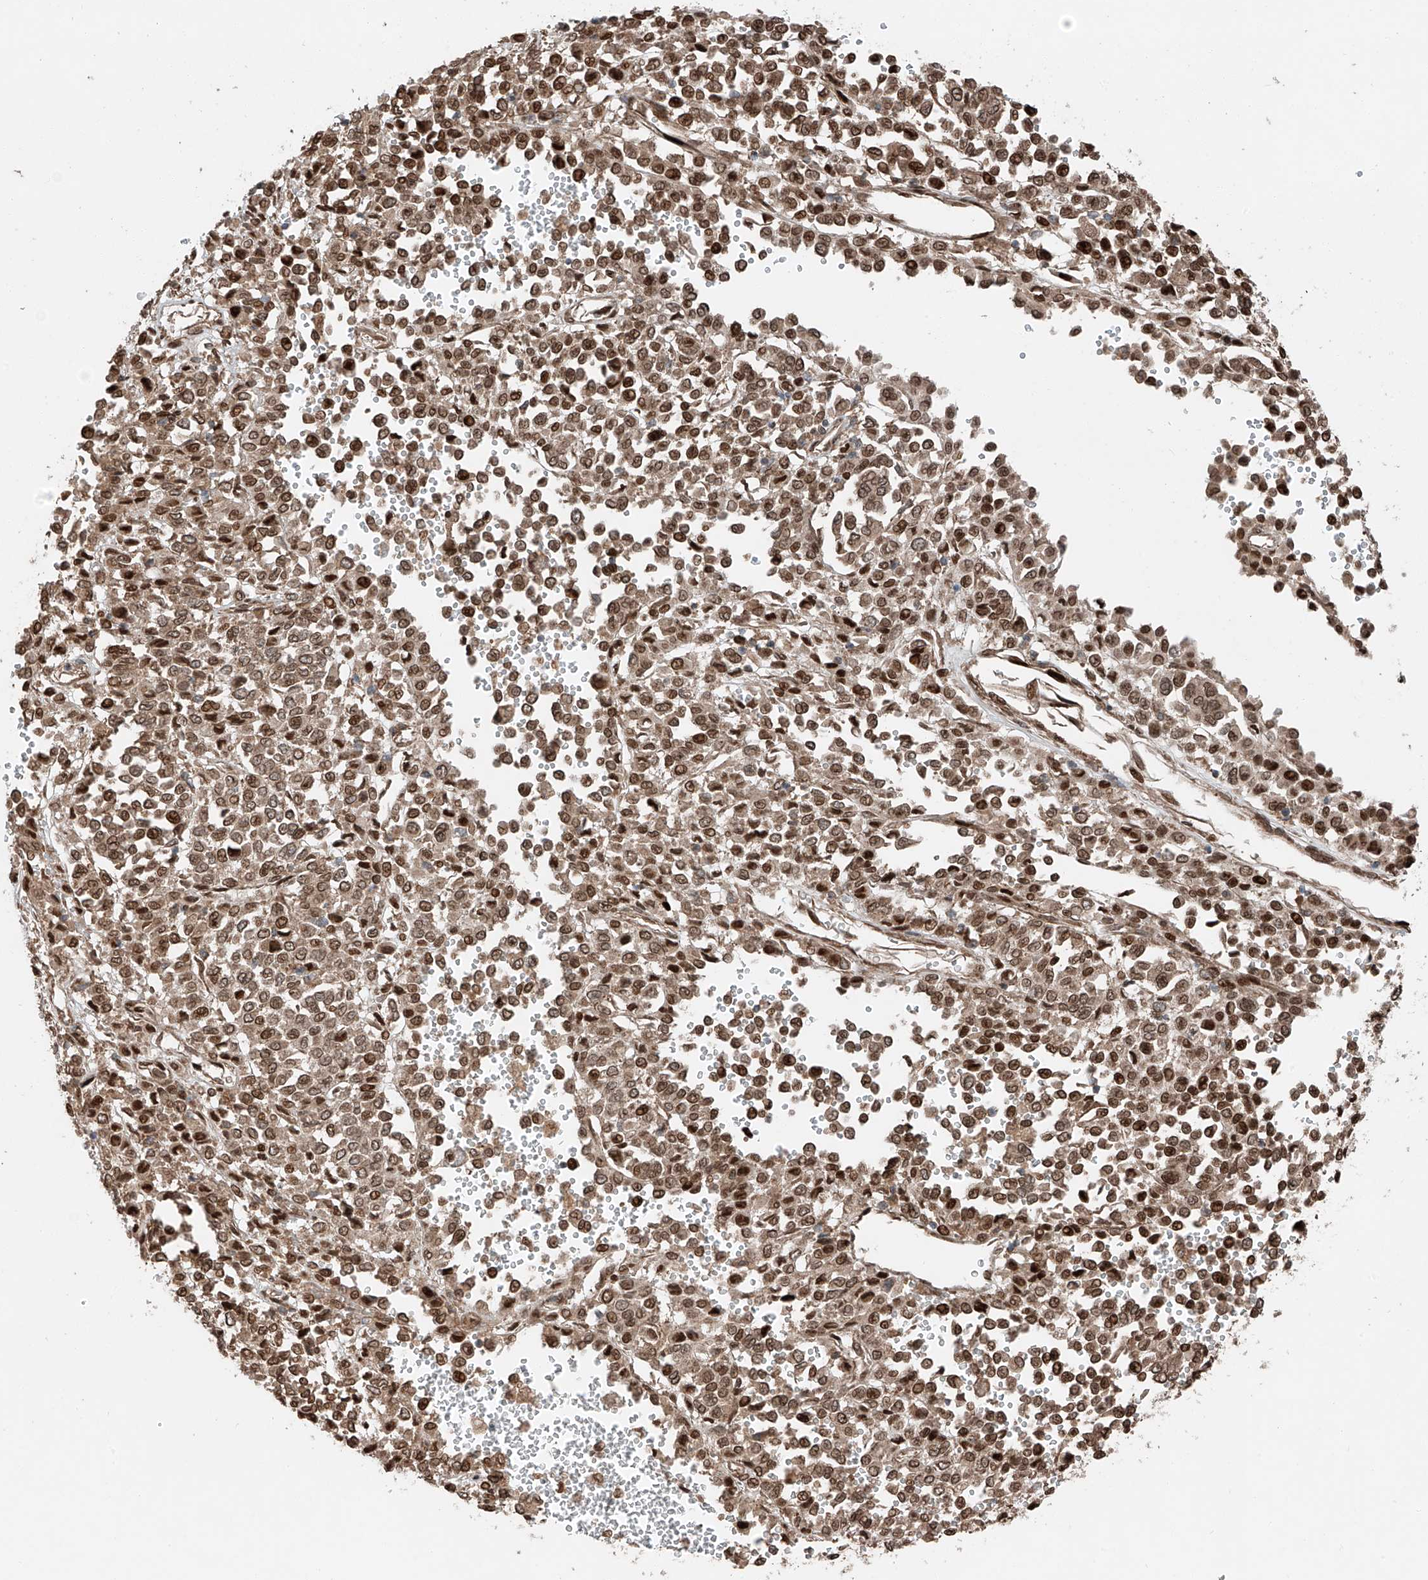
{"staining": {"intensity": "moderate", "quantity": ">75%", "location": "cytoplasmic/membranous,nuclear"}, "tissue": "melanoma", "cell_type": "Tumor cells", "image_type": "cancer", "snomed": [{"axis": "morphology", "description": "Malignant melanoma, Metastatic site"}, {"axis": "topography", "description": "Pancreas"}], "caption": "Tumor cells demonstrate moderate cytoplasmic/membranous and nuclear expression in about >75% of cells in melanoma.", "gene": "CEP162", "patient": {"sex": "female", "age": 30}}